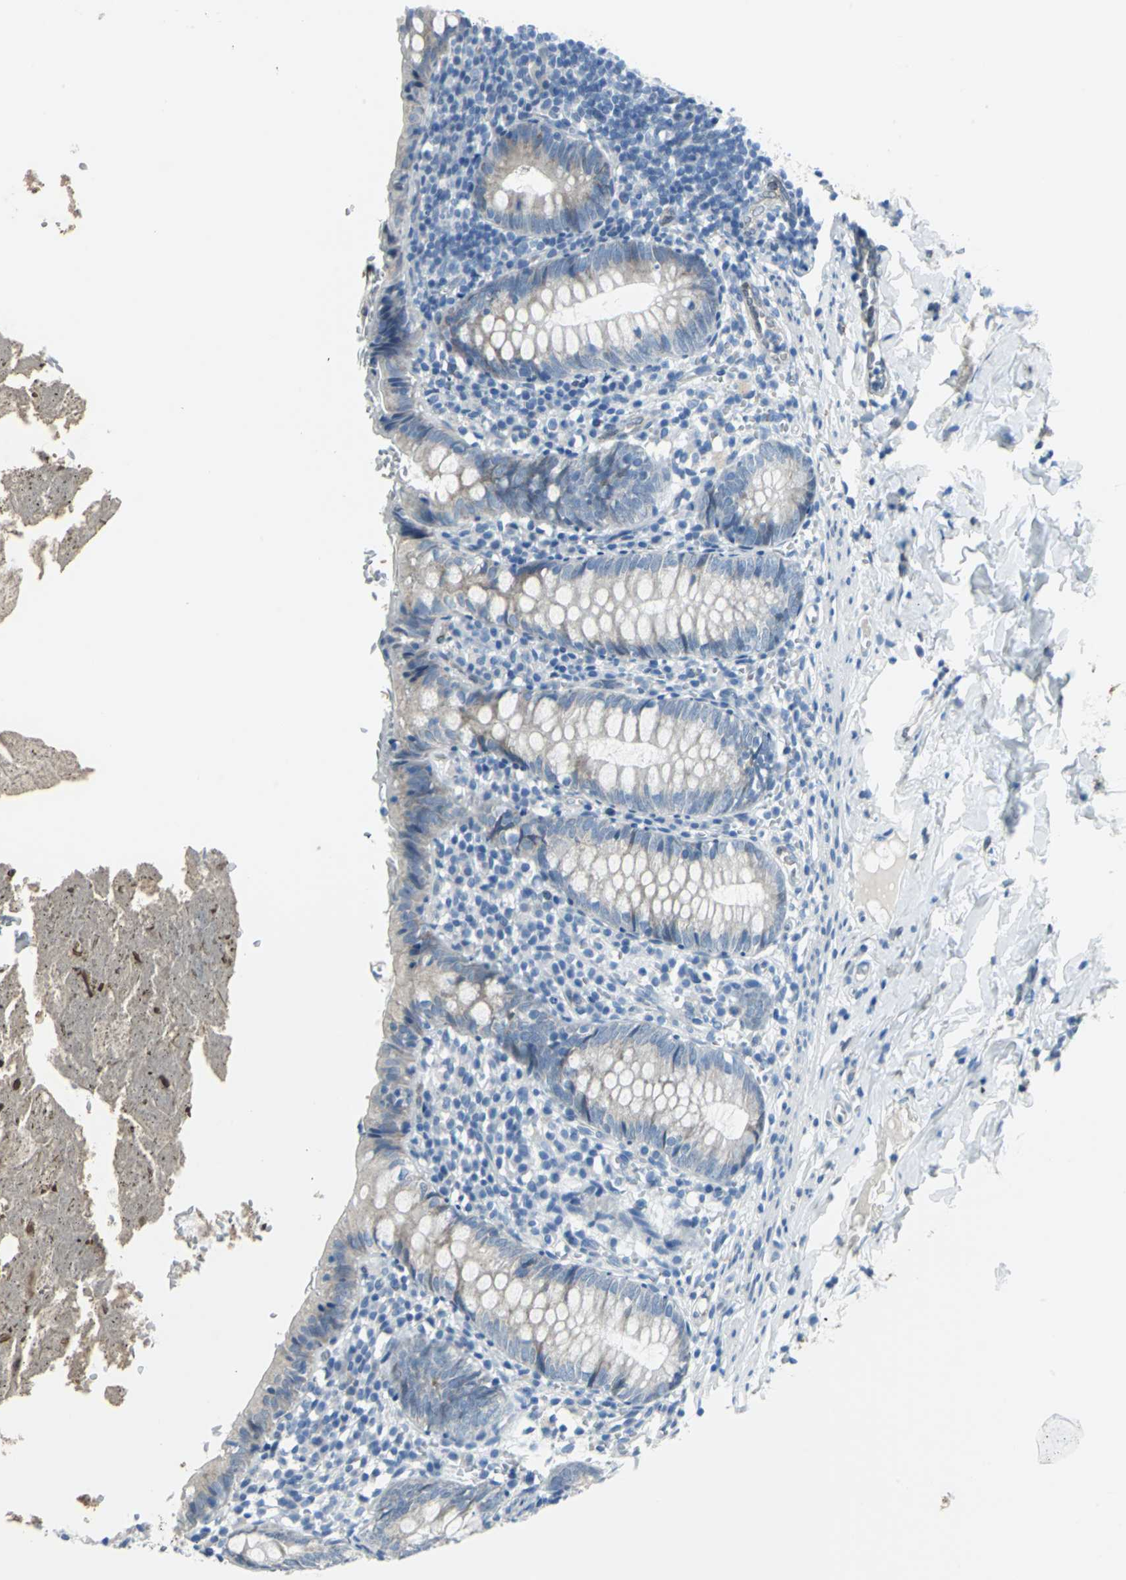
{"staining": {"intensity": "weak", "quantity": "<25%", "location": "cytoplasmic/membranous"}, "tissue": "appendix", "cell_type": "Glandular cells", "image_type": "normal", "snomed": [{"axis": "morphology", "description": "Normal tissue, NOS"}, {"axis": "topography", "description": "Appendix"}], "caption": "This is an immunohistochemistry image of benign human appendix. There is no staining in glandular cells.", "gene": "CYB5A", "patient": {"sex": "female", "age": 10}}